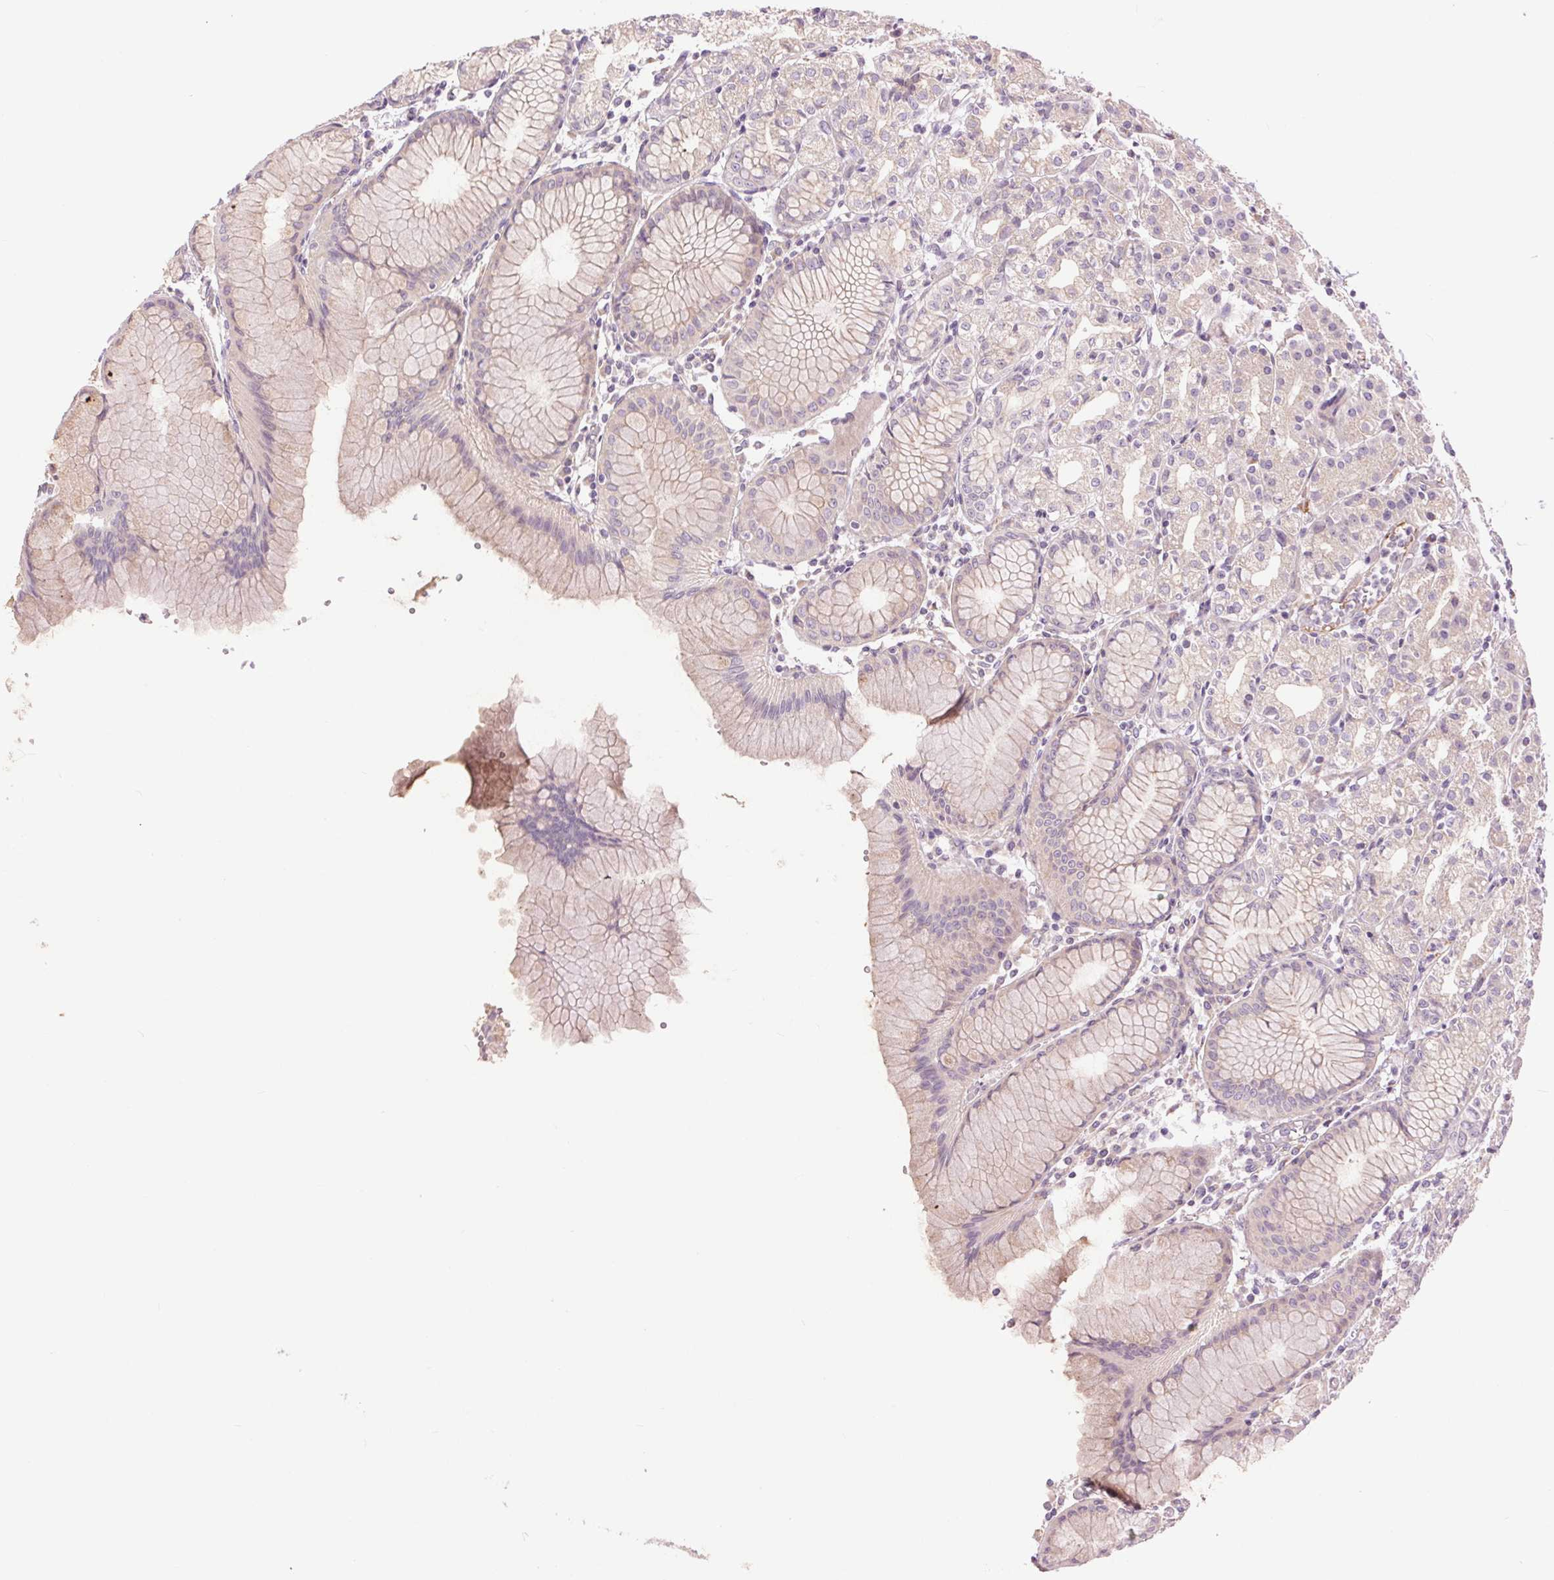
{"staining": {"intensity": "negative", "quantity": "none", "location": "none"}, "tissue": "stomach", "cell_type": "Glandular cells", "image_type": "normal", "snomed": [{"axis": "morphology", "description": "Normal tissue, NOS"}, {"axis": "topography", "description": "Stomach"}], "caption": "DAB immunohistochemical staining of unremarkable stomach shows no significant staining in glandular cells. (IHC, brightfield microscopy, high magnification).", "gene": "CTNNA3", "patient": {"sex": "female", "age": 57}}